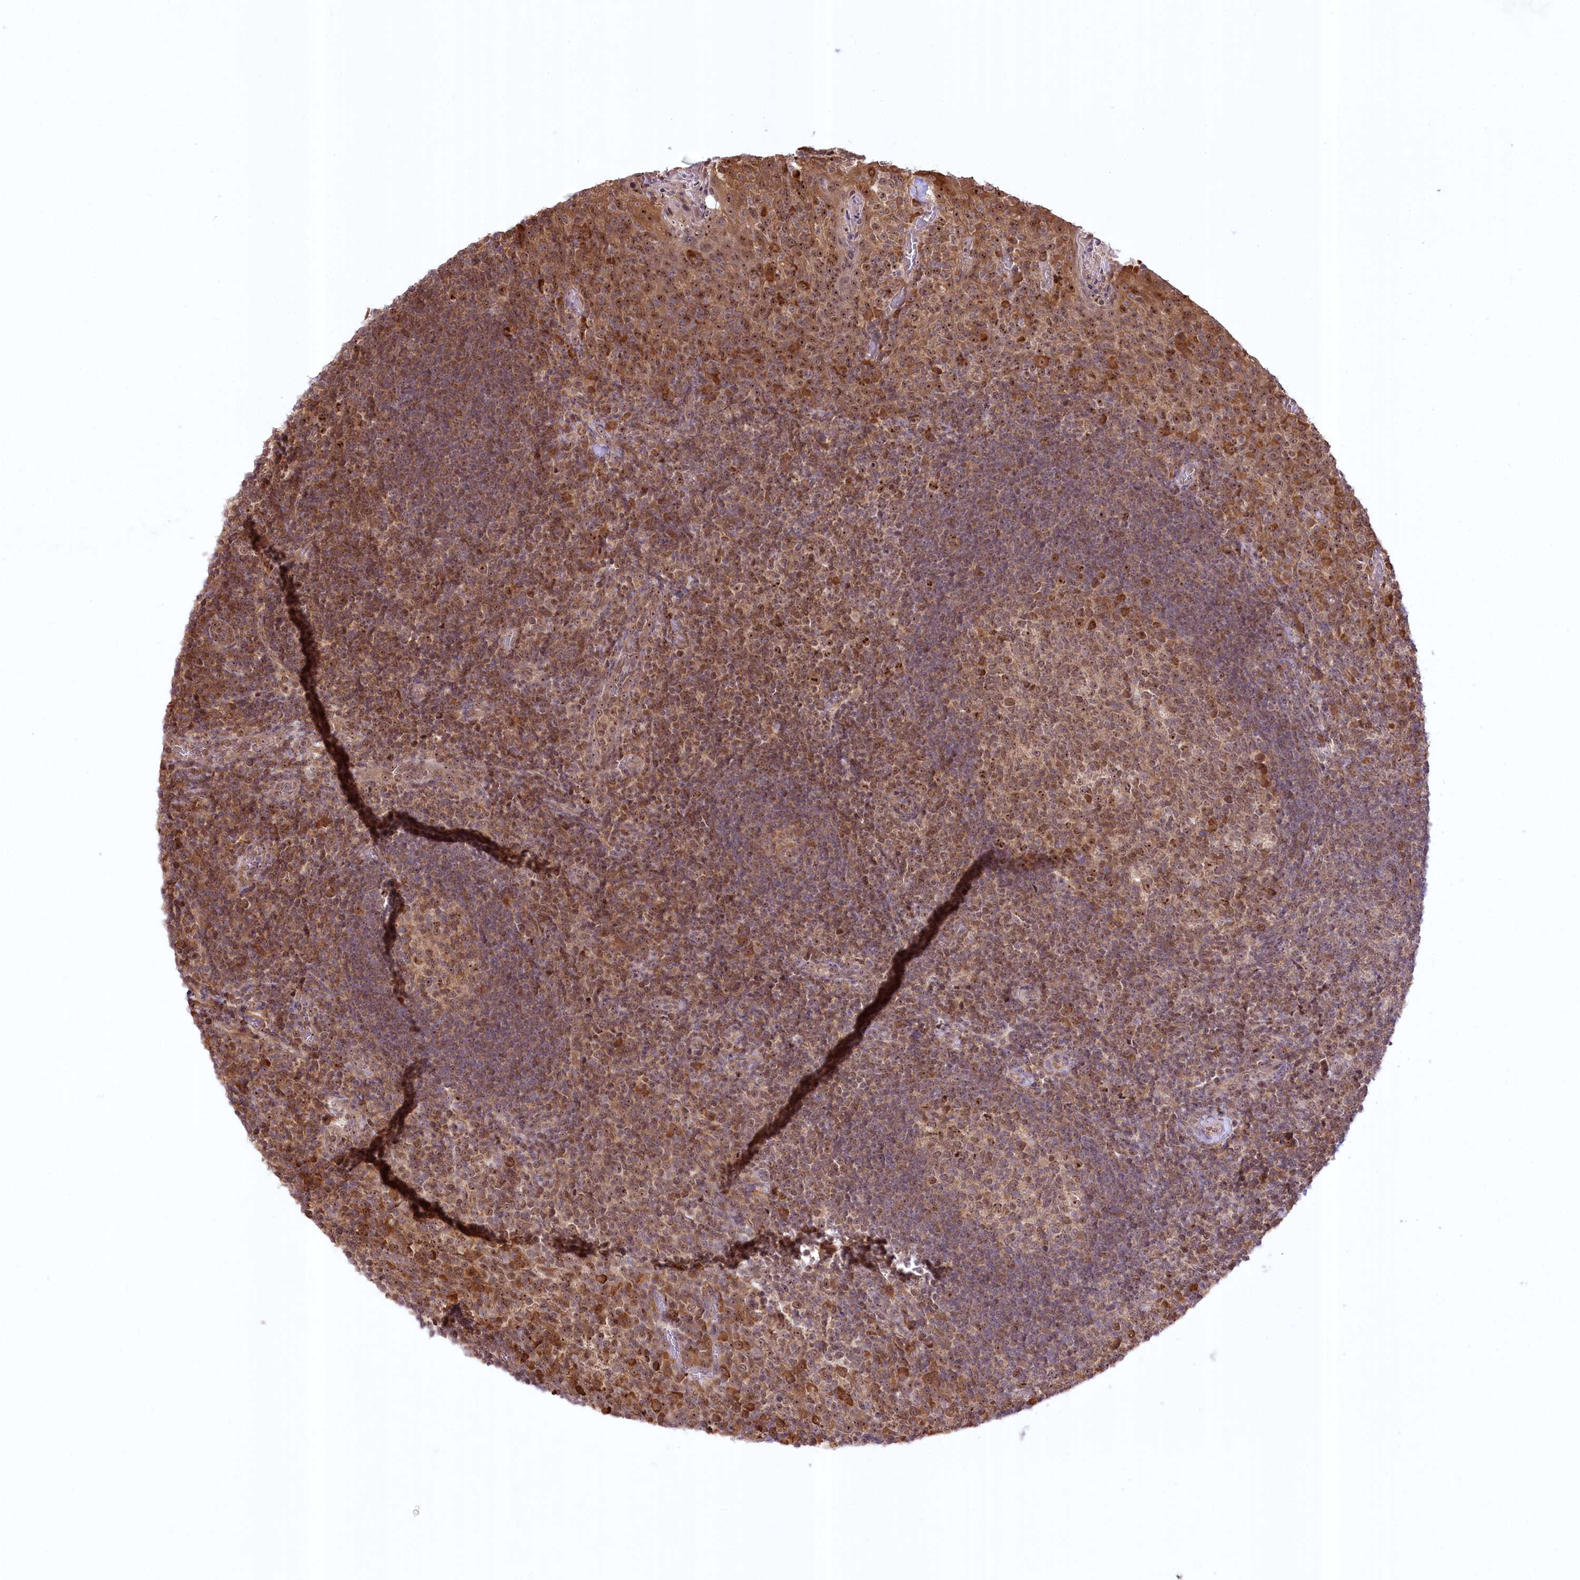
{"staining": {"intensity": "moderate", "quantity": ">75%", "location": "cytoplasmic/membranous,nuclear"}, "tissue": "tonsil", "cell_type": "Germinal center cells", "image_type": "normal", "snomed": [{"axis": "morphology", "description": "Normal tissue, NOS"}, {"axis": "topography", "description": "Tonsil"}], "caption": "This micrograph shows unremarkable tonsil stained with immunohistochemistry (IHC) to label a protein in brown. The cytoplasmic/membranous,nuclear of germinal center cells show moderate positivity for the protein. Nuclei are counter-stained blue.", "gene": "SERGEF", "patient": {"sex": "female", "age": 10}}